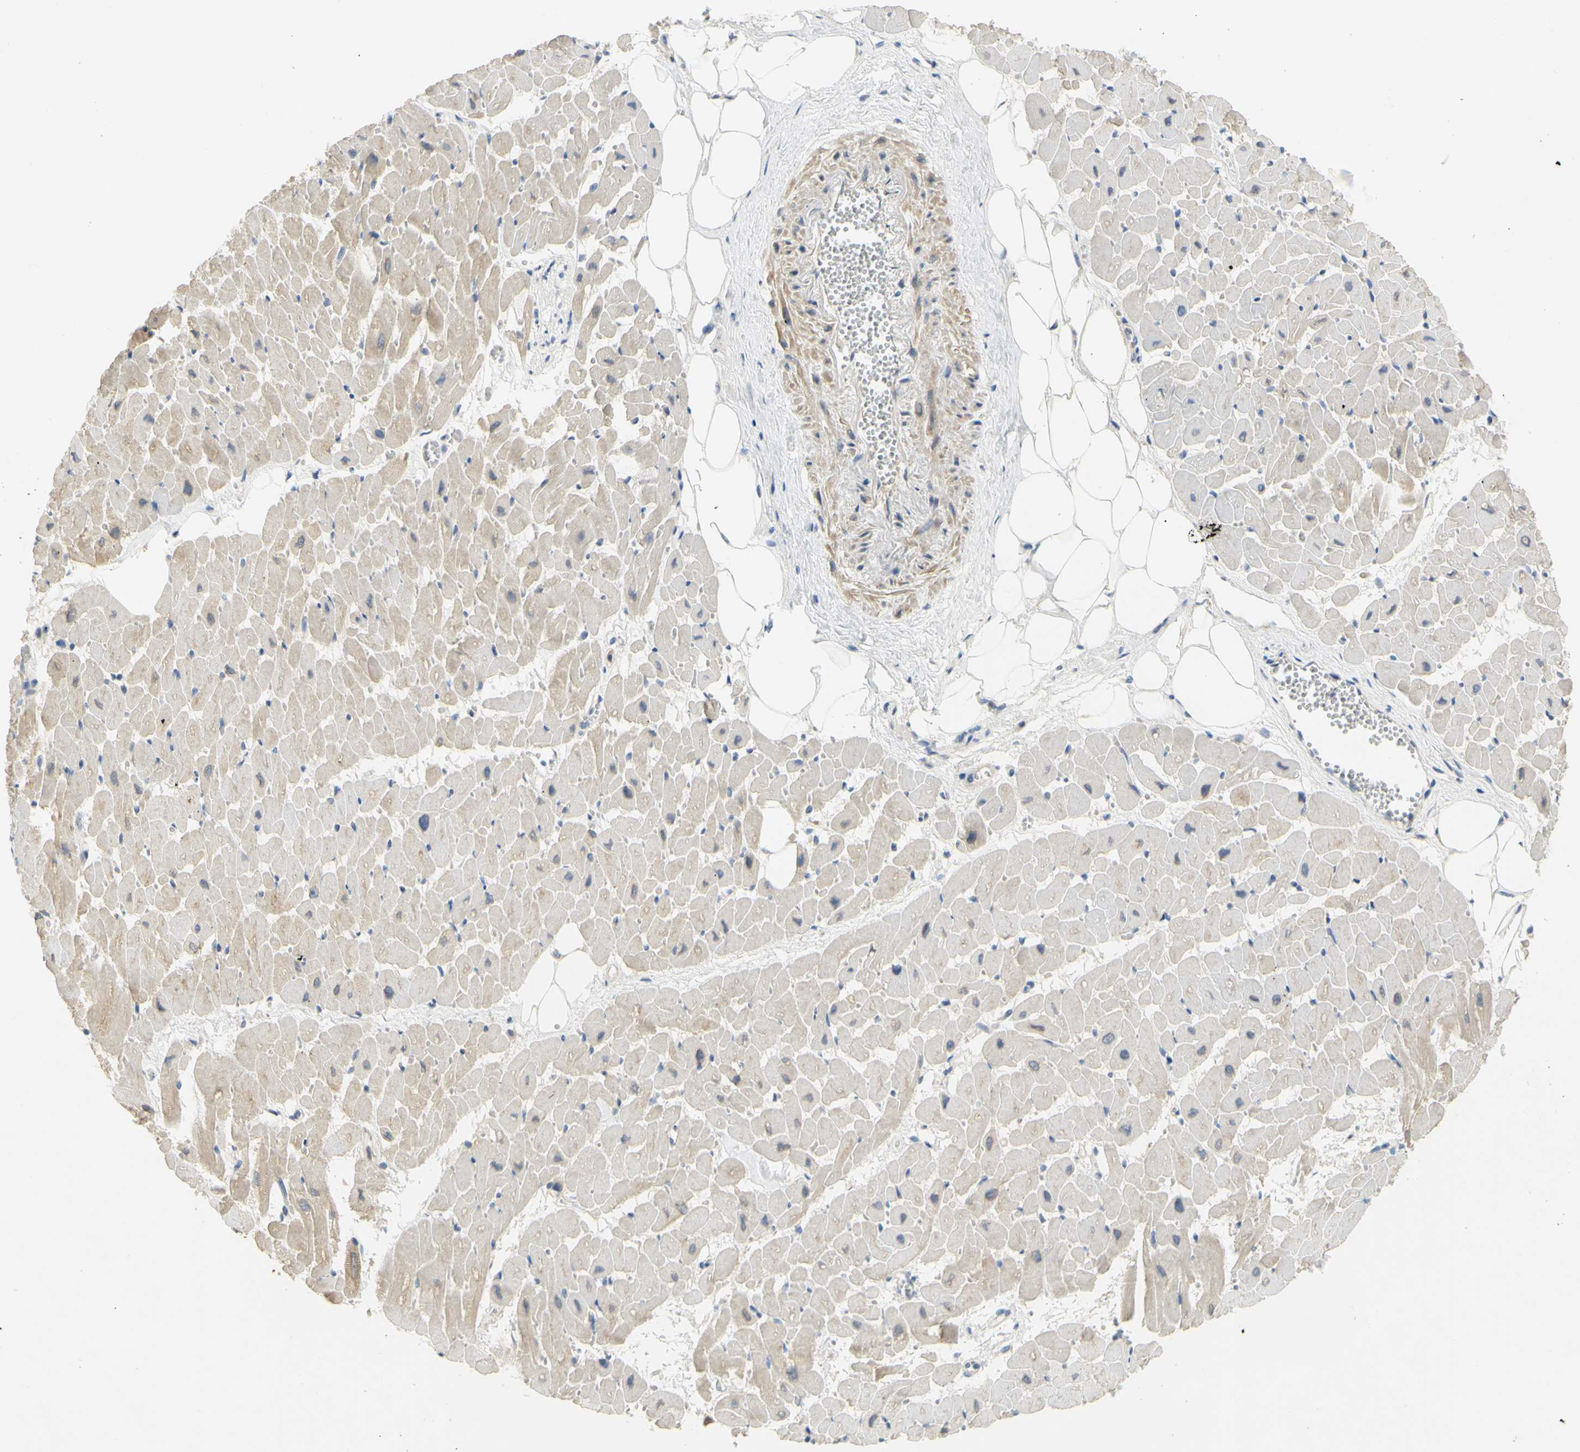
{"staining": {"intensity": "weak", "quantity": ">75%", "location": "cytoplasmic/membranous"}, "tissue": "heart muscle", "cell_type": "Cardiomyocytes", "image_type": "normal", "snomed": [{"axis": "morphology", "description": "Normal tissue, NOS"}, {"axis": "topography", "description": "Heart"}], "caption": "A histopathology image showing weak cytoplasmic/membranous staining in about >75% of cardiomyocytes in normal heart muscle, as visualized by brown immunohistochemical staining.", "gene": "CCNB2", "patient": {"sex": "female", "age": 19}}